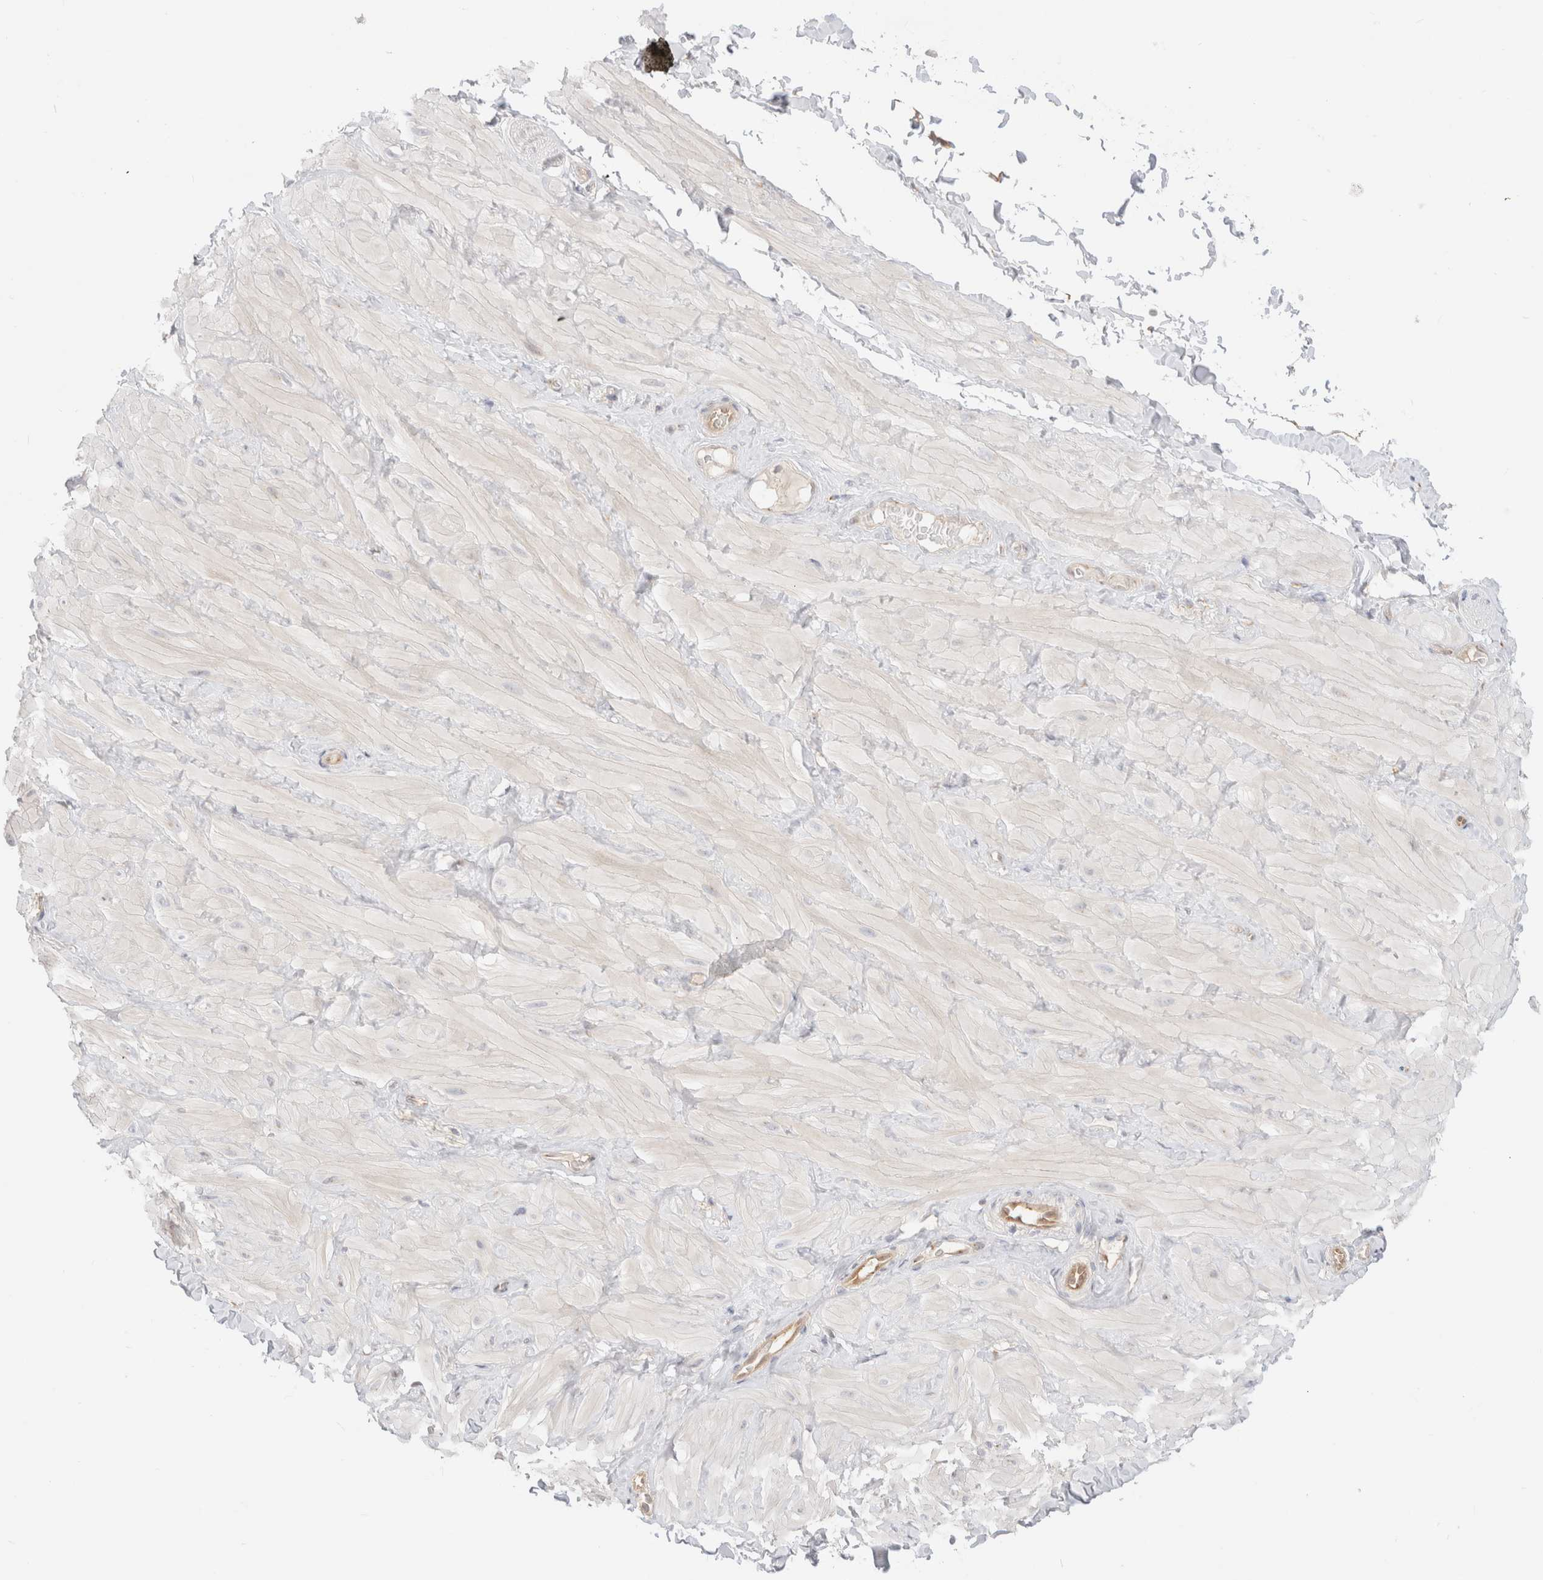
{"staining": {"intensity": "negative", "quantity": "none", "location": "none"}, "tissue": "adipose tissue", "cell_type": "Adipocytes", "image_type": "normal", "snomed": [{"axis": "morphology", "description": "Normal tissue, NOS"}, {"axis": "topography", "description": "Adipose tissue"}, {"axis": "topography", "description": "Vascular tissue"}, {"axis": "topography", "description": "Peripheral nerve tissue"}], "caption": "The image exhibits no significant staining in adipocytes of adipose tissue. The staining is performed using DAB brown chromogen with nuclei counter-stained in using hematoxylin.", "gene": "EFCAB13", "patient": {"sex": "male", "age": 25}}